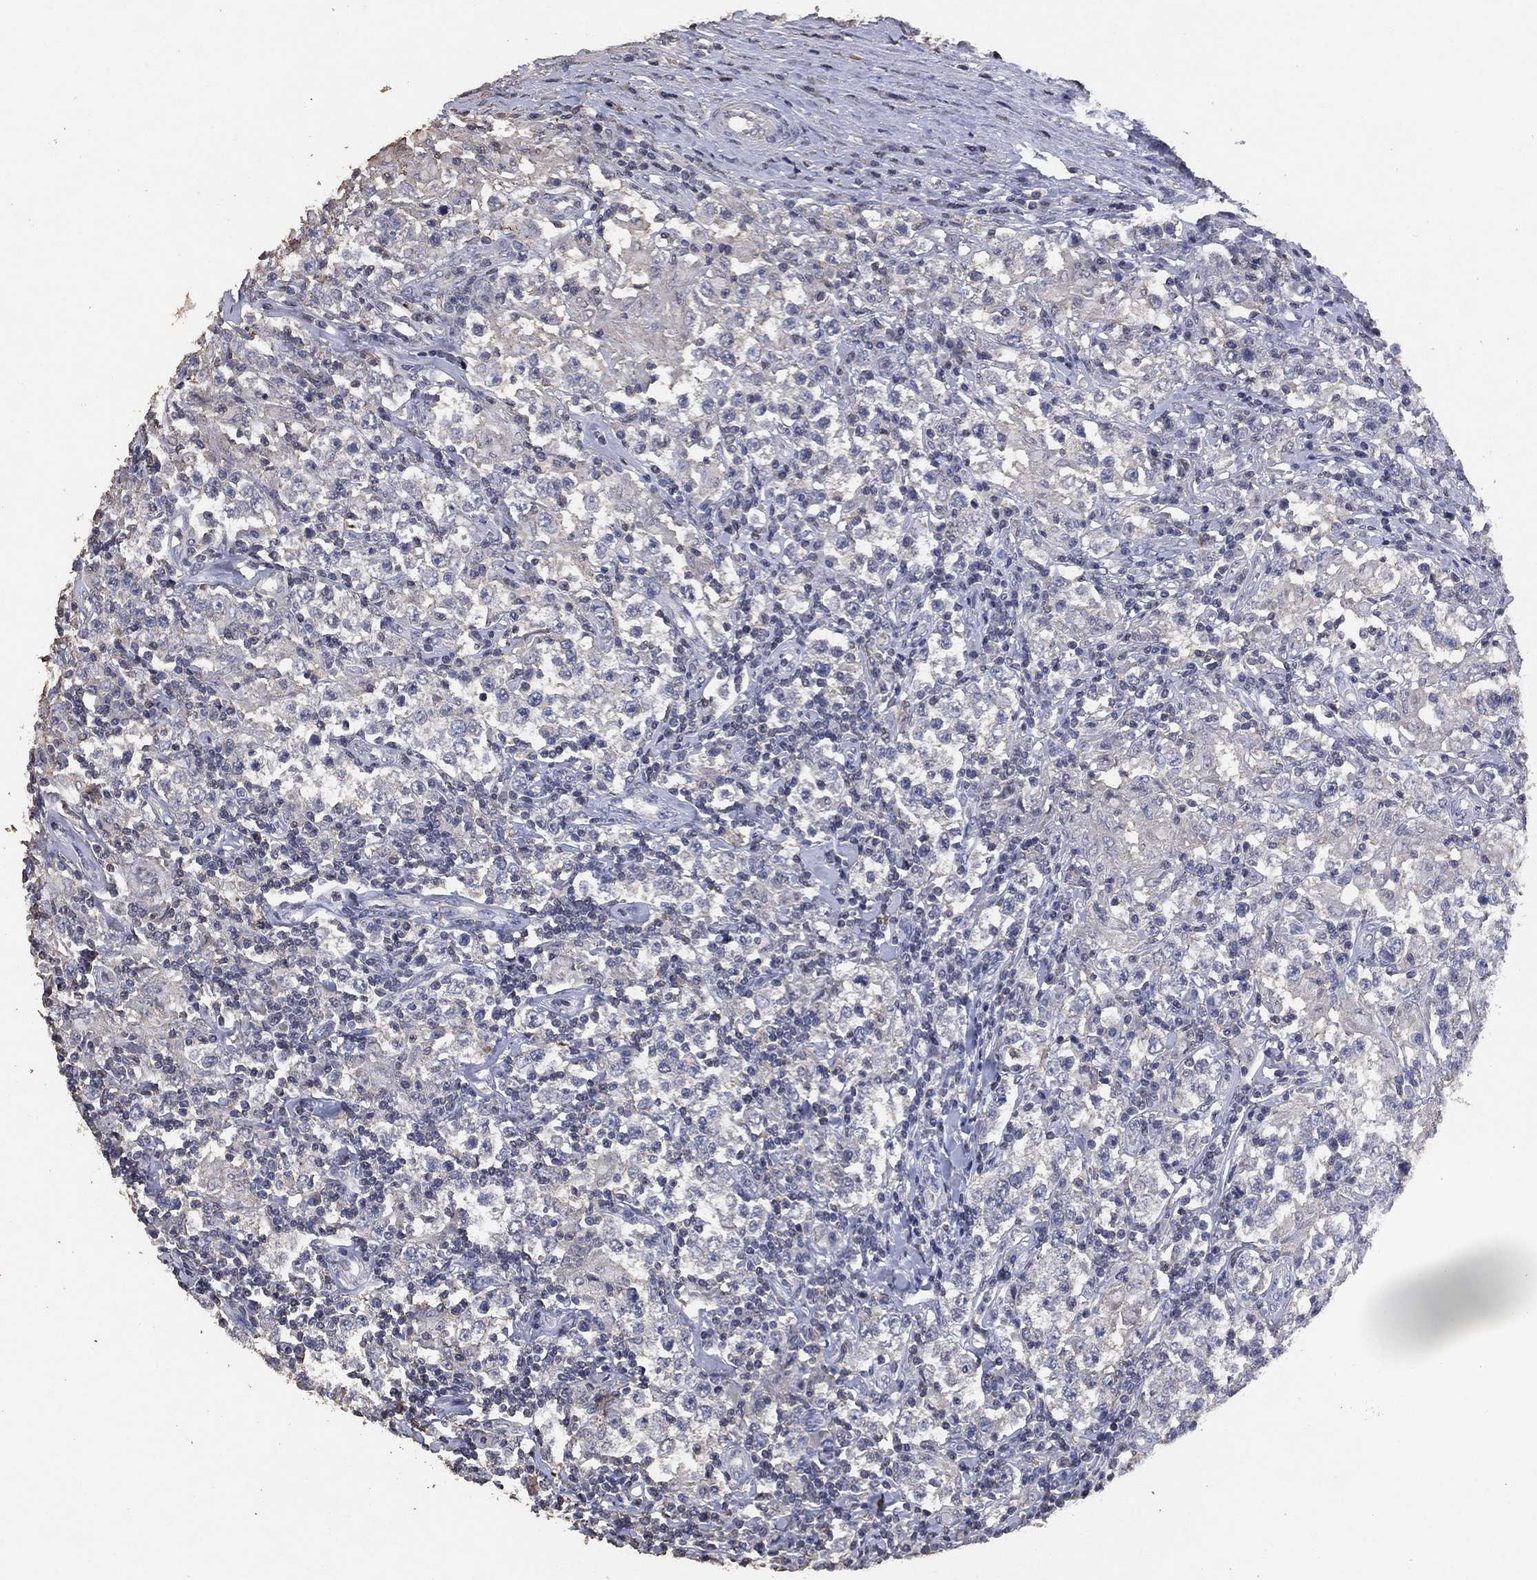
{"staining": {"intensity": "negative", "quantity": "none", "location": "none"}, "tissue": "testis cancer", "cell_type": "Tumor cells", "image_type": "cancer", "snomed": [{"axis": "morphology", "description": "Seminoma, NOS"}, {"axis": "morphology", "description": "Carcinoma, Embryonal, NOS"}, {"axis": "topography", "description": "Testis"}], "caption": "Immunohistochemistry (IHC) histopathology image of neoplastic tissue: human testis cancer stained with DAB reveals no significant protein expression in tumor cells.", "gene": "ADPRHL1", "patient": {"sex": "male", "age": 41}}